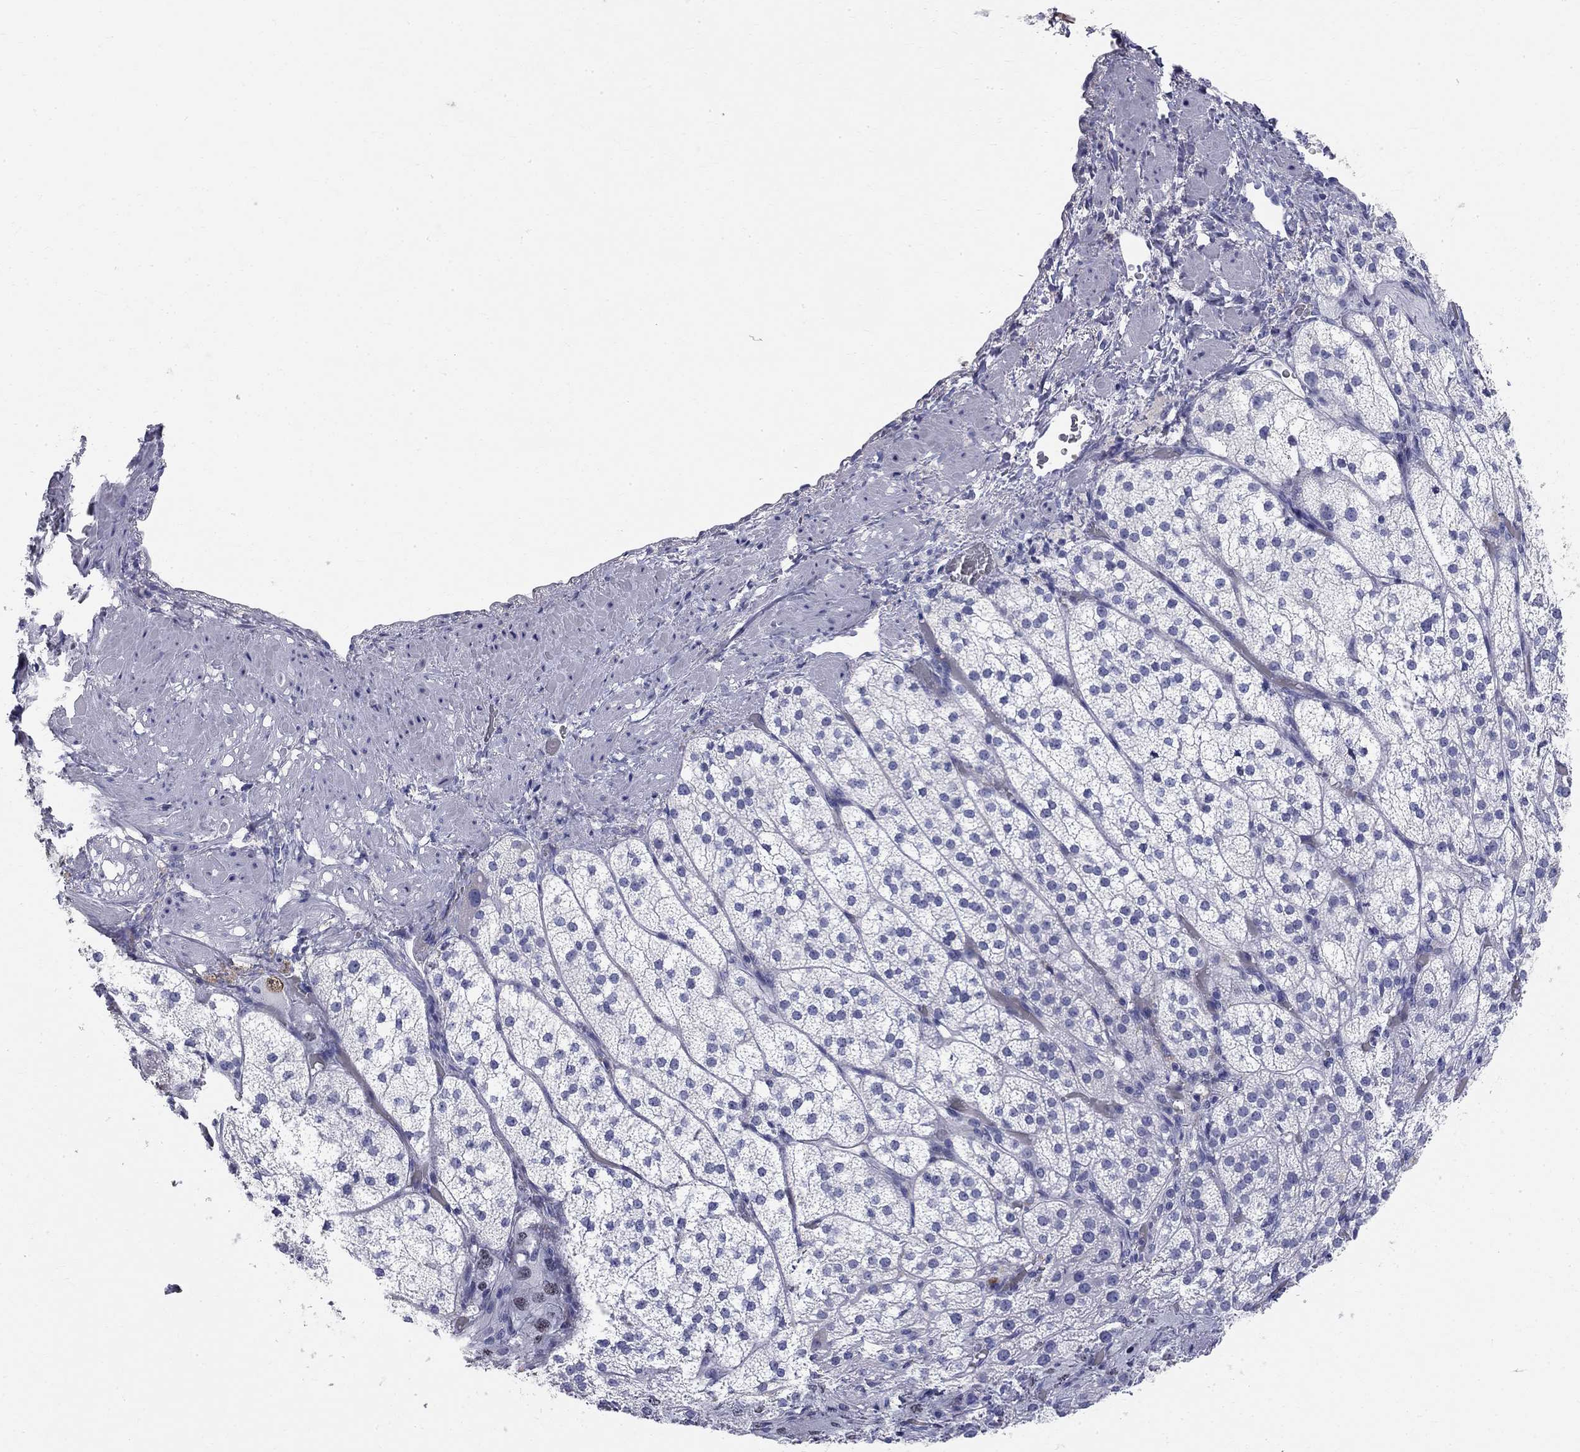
{"staining": {"intensity": "negative", "quantity": "none", "location": "none"}, "tissue": "adrenal gland", "cell_type": "Glandular cells", "image_type": "normal", "snomed": [{"axis": "morphology", "description": "Normal tissue, NOS"}, {"axis": "topography", "description": "Adrenal gland"}], "caption": "Normal adrenal gland was stained to show a protein in brown. There is no significant positivity in glandular cells. The staining was performed using DAB to visualize the protein expression in brown, while the nuclei were stained in blue with hematoxylin (Magnification: 20x).", "gene": "PHOX2B", "patient": {"sex": "female", "age": 60}}